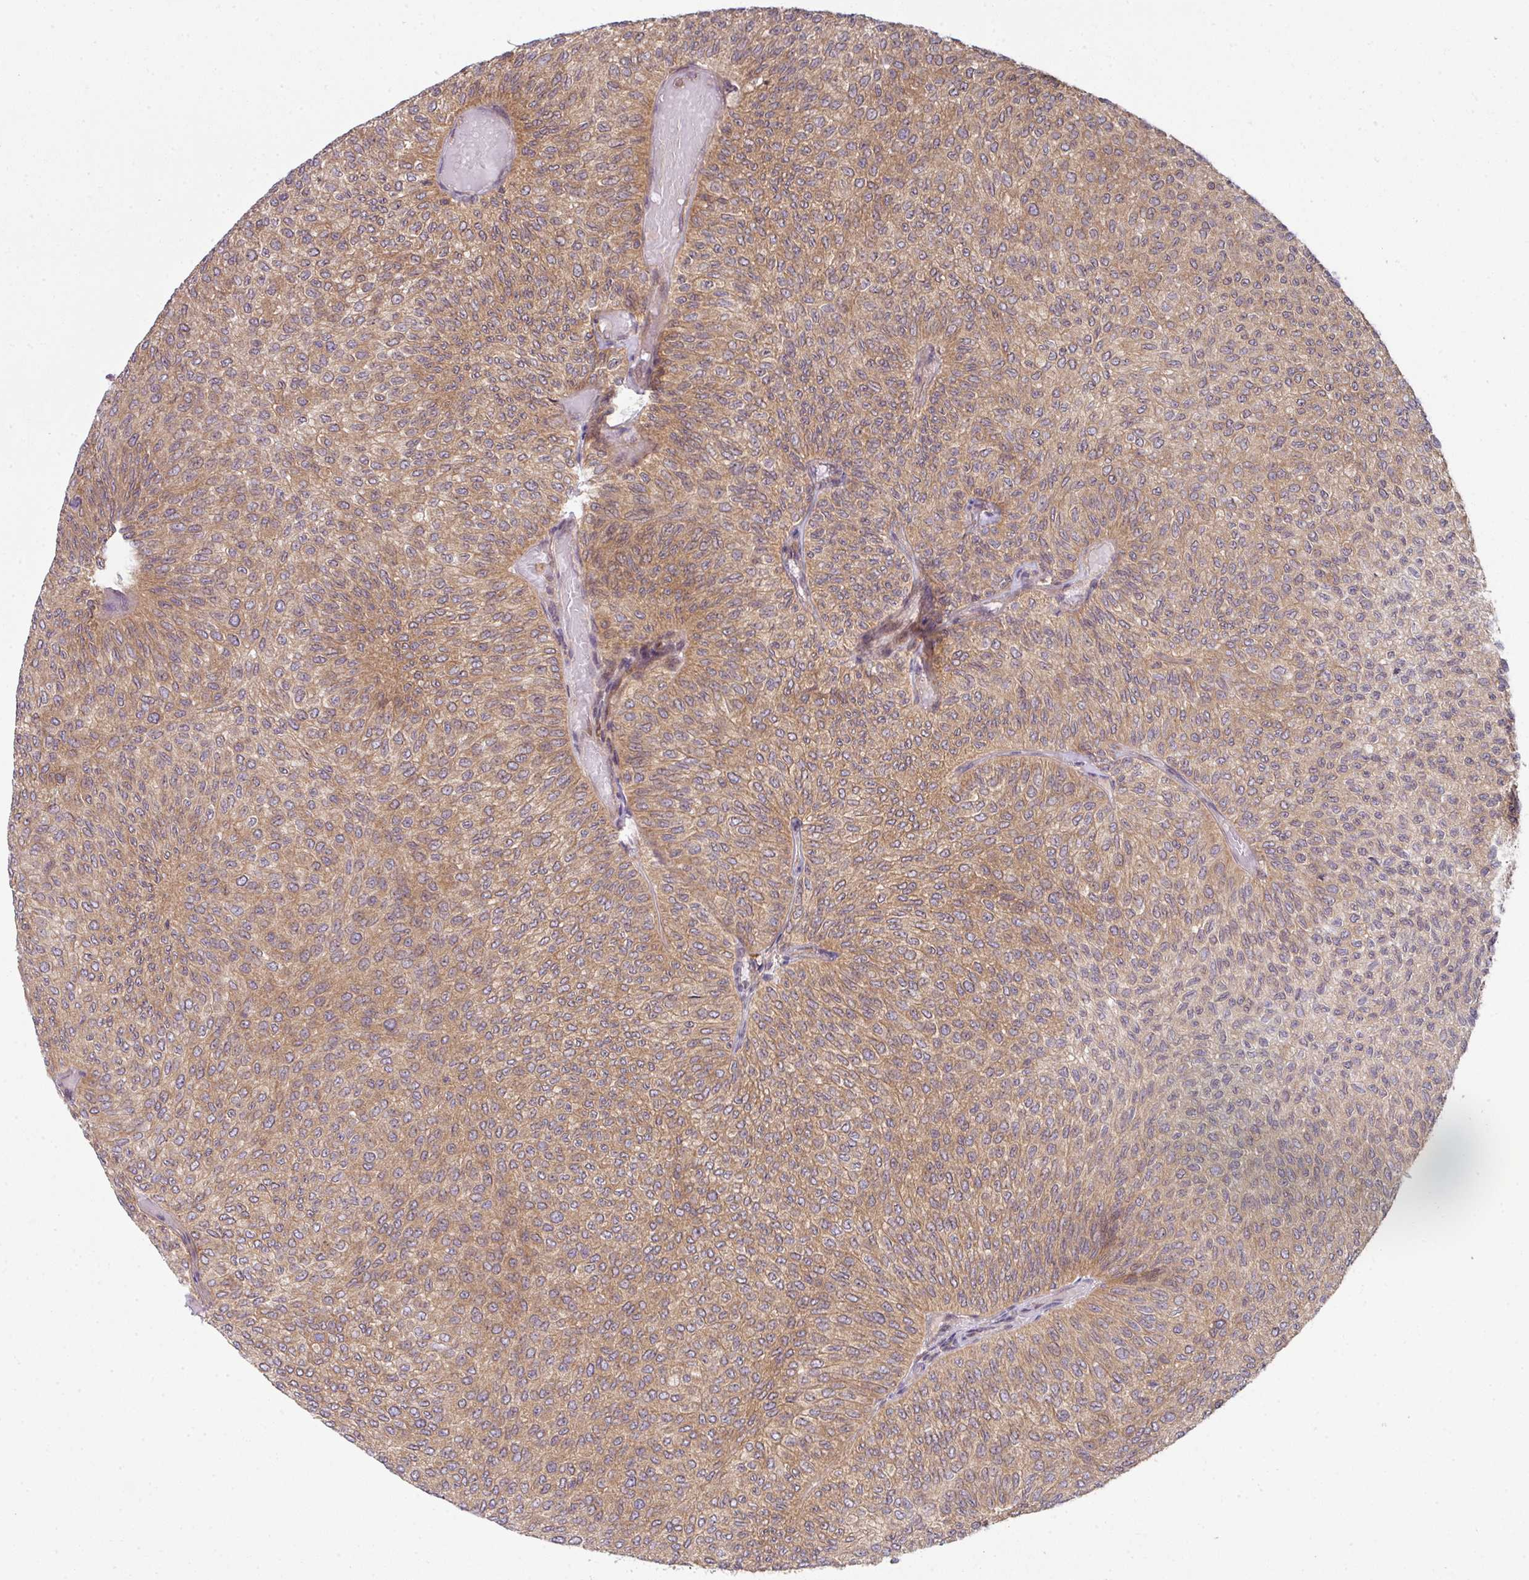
{"staining": {"intensity": "moderate", "quantity": ">75%", "location": "cytoplasmic/membranous"}, "tissue": "urothelial cancer", "cell_type": "Tumor cells", "image_type": "cancer", "snomed": [{"axis": "morphology", "description": "Urothelial carcinoma, Low grade"}, {"axis": "topography", "description": "Urinary bladder"}], "caption": "High-magnification brightfield microscopy of urothelial cancer stained with DAB (brown) and counterstained with hematoxylin (blue). tumor cells exhibit moderate cytoplasmic/membranous positivity is seen in about>75% of cells.", "gene": "CAMLG", "patient": {"sex": "male", "age": 78}}